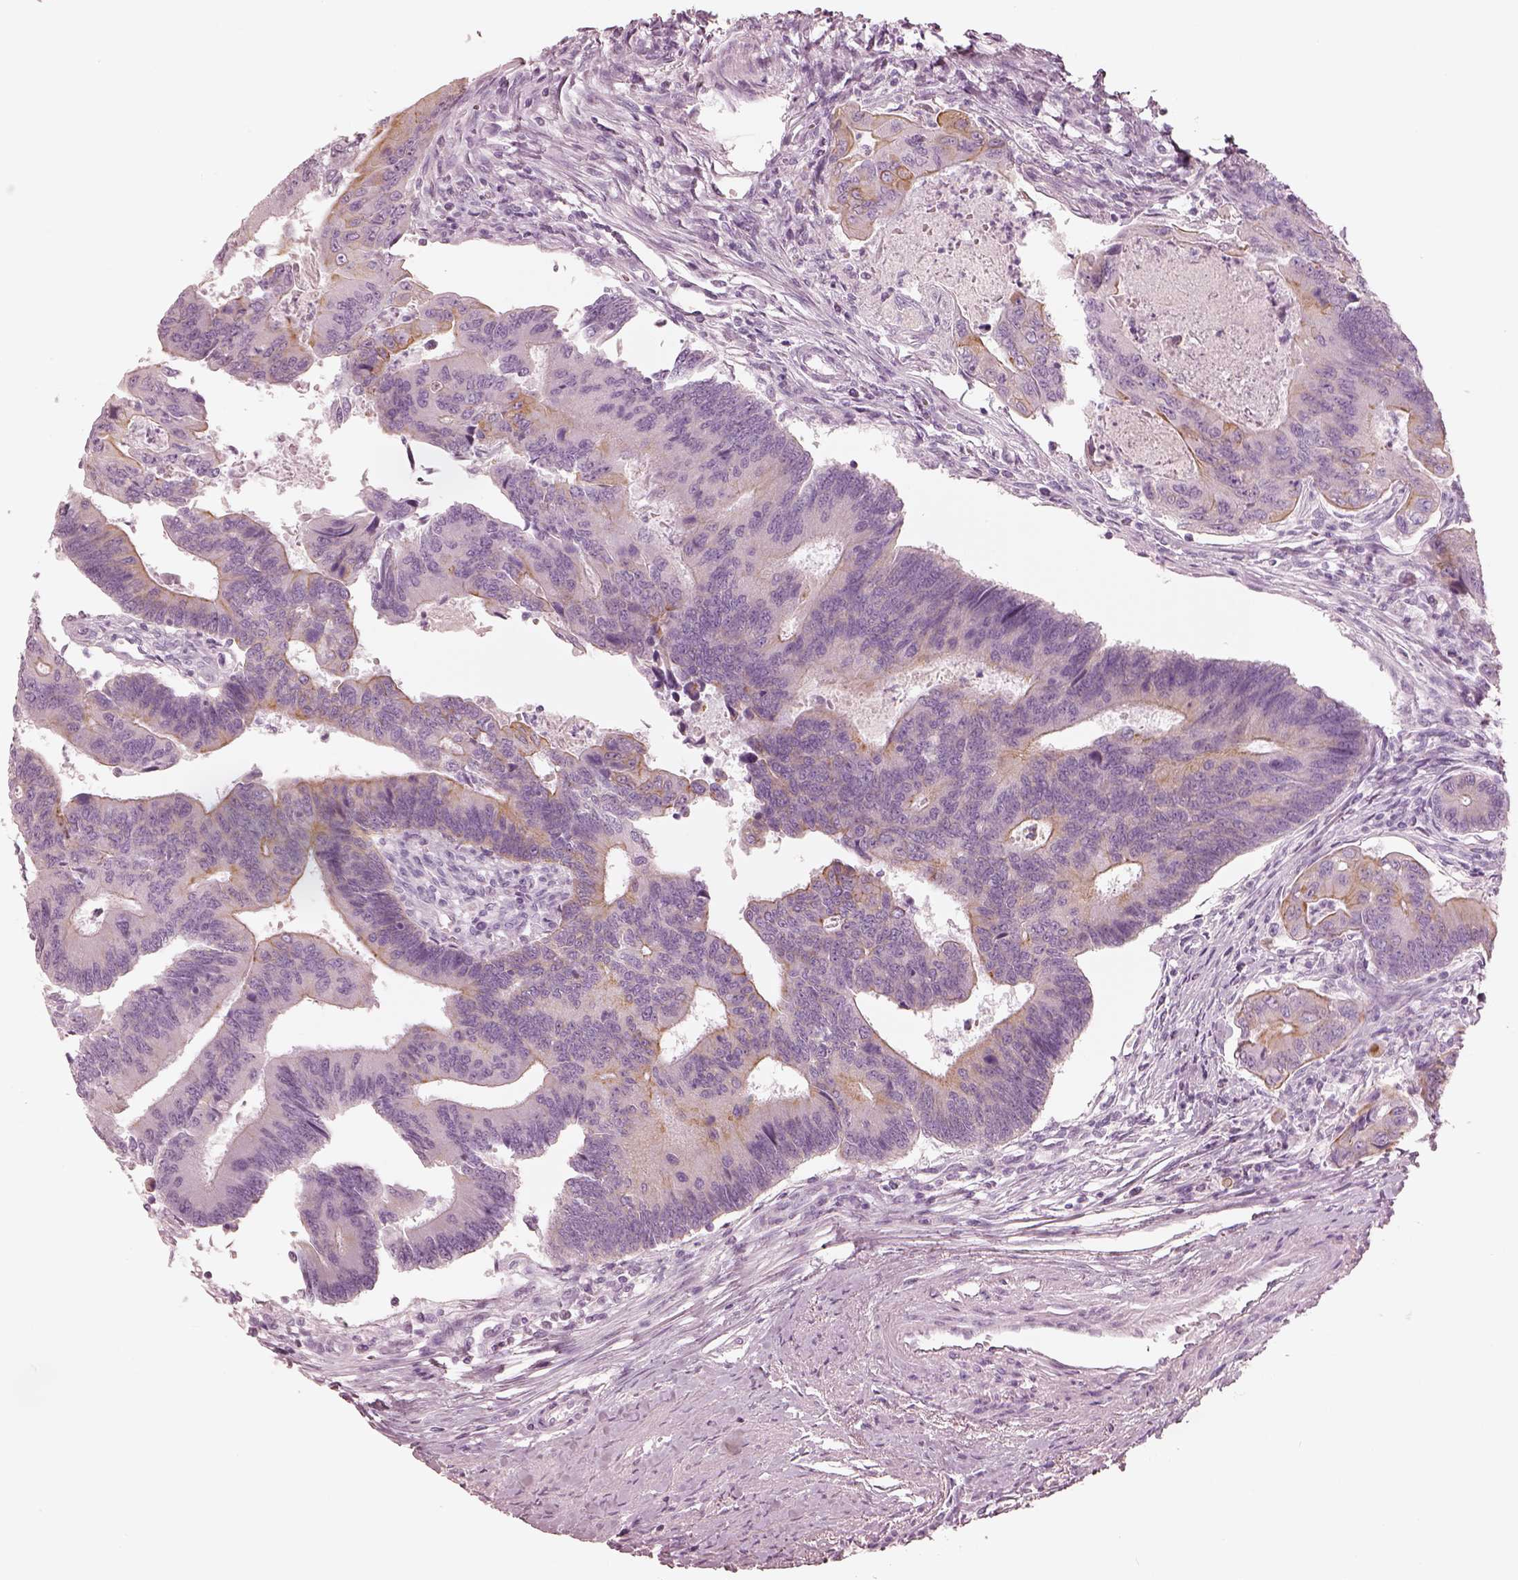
{"staining": {"intensity": "weak", "quantity": "25%-75%", "location": "cytoplasmic/membranous"}, "tissue": "colorectal cancer", "cell_type": "Tumor cells", "image_type": "cancer", "snomed": [{"axis": "morphology", "description": "Adenocarcinoma, NOS"}, {"axis": "topography", "description": "Colon"}], "caption": "There is low levels of weak cytoplasmic/membranous staining in tumor cells of colorectal cancer (adenocarcinoma), as demonstrated by immunohistochemical staining (brown color).", "gene": "PON3", "patient": {"sex": "female", "age": 67}}